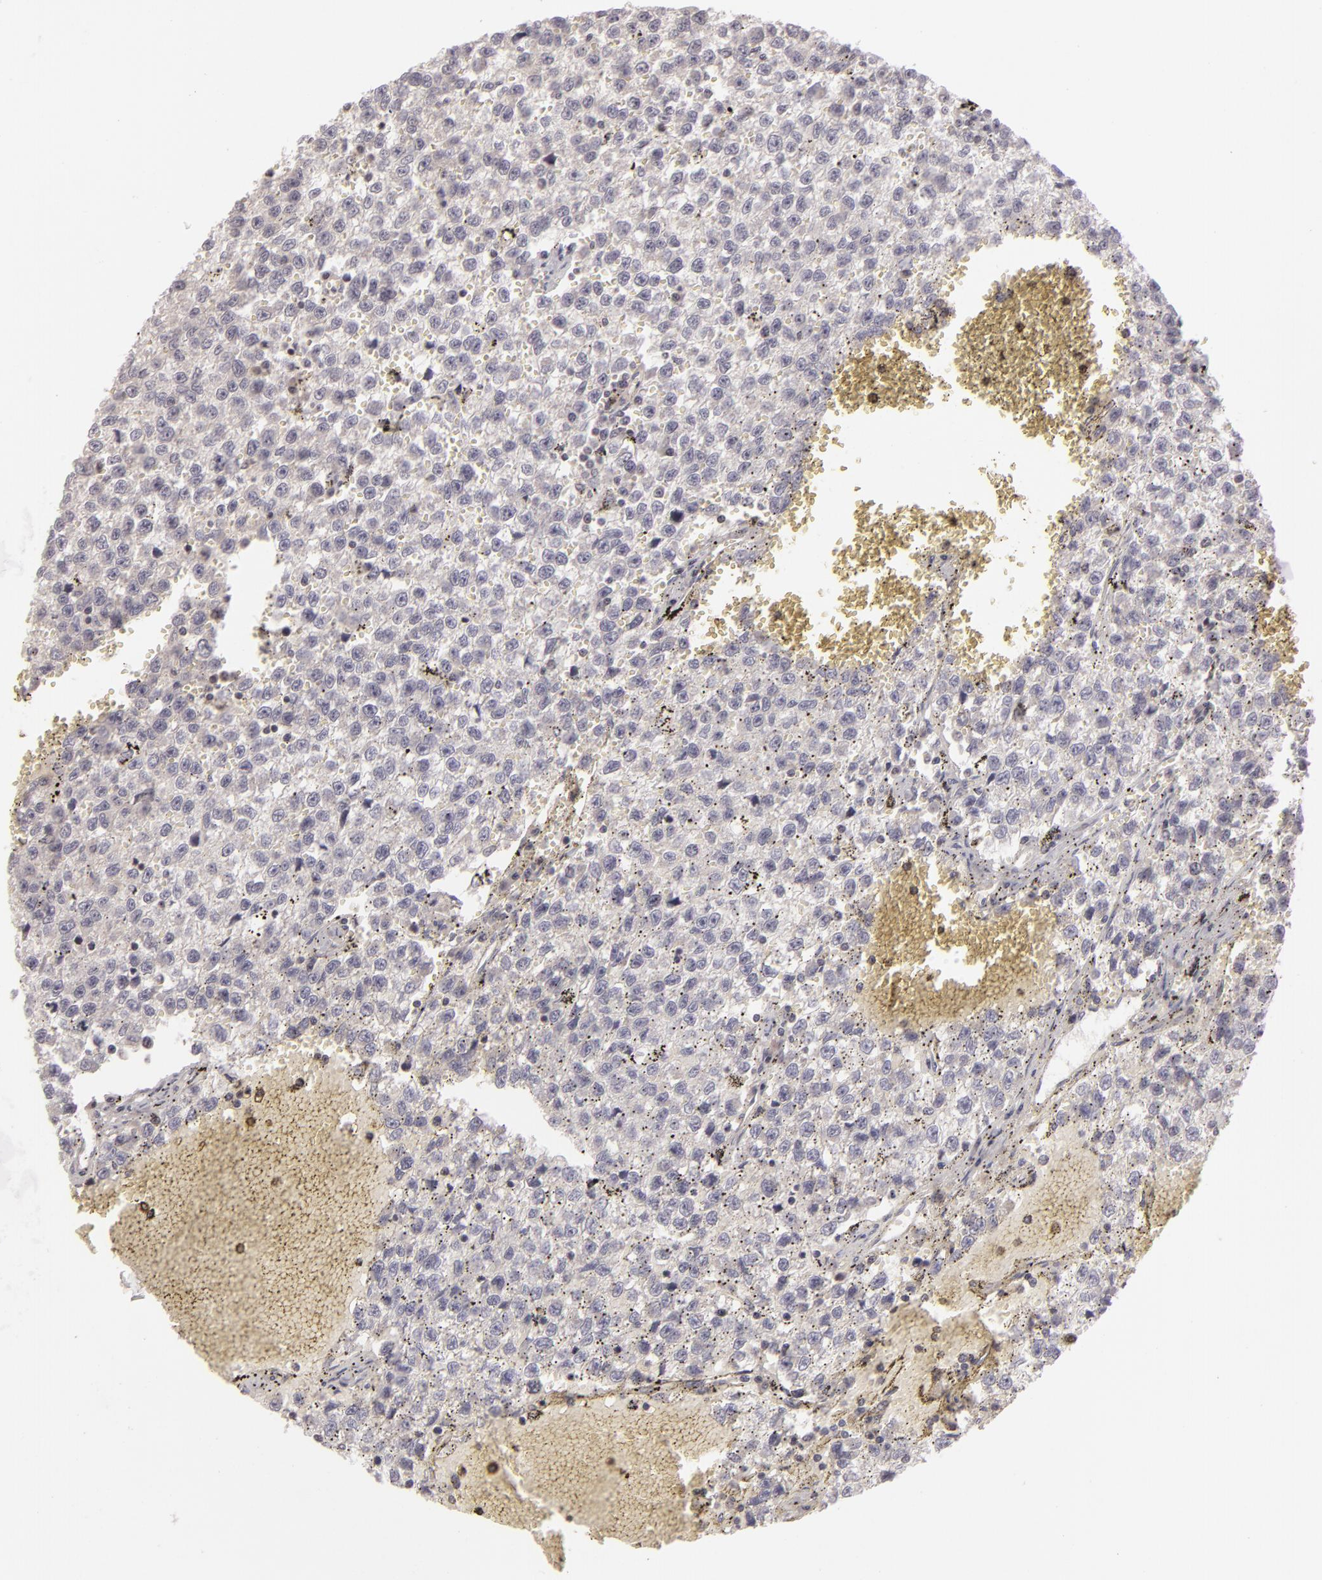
{"staining": {"intensity": "negative", "quantity": "none", "location": "none"}, "tissue": "testis cancer", "cell_type": "Tumor cells", "image_type": "cancer", "snomed": [{"axis": "morphology", "description": "Seminoma, NOS"}, {"axis": "topography", "description": "Testis"}], "caption": "This micrograph is of testis cancer stained with IHC to label a protein in brown with the nuclei are counter-stained blue. There is no positivity in tumor cells.", "gene": "AKAP6", "patient": {"sex": "male", "age": 35}}